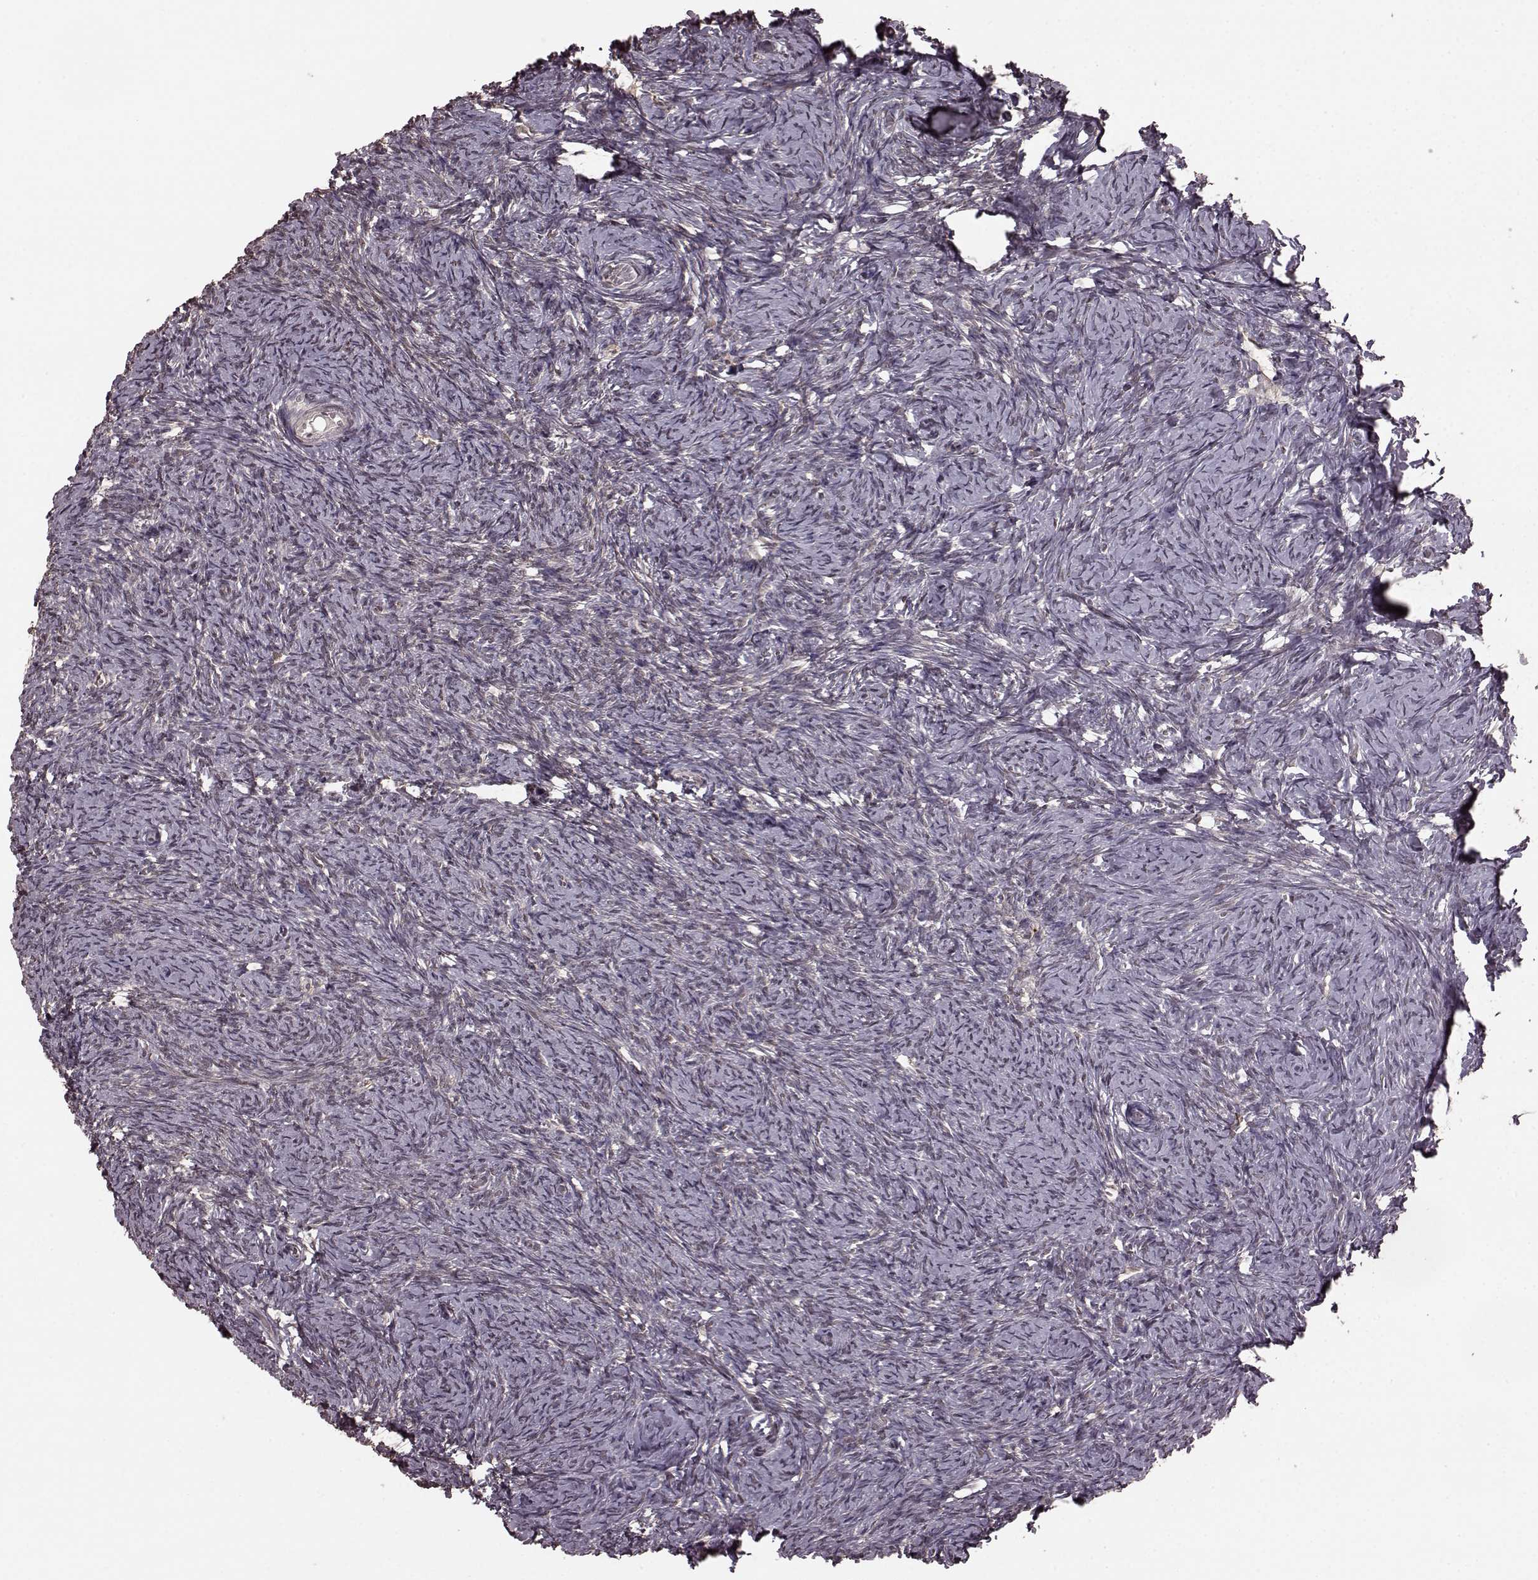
{"staining": {"intensity": "moderate", "quantity": "<25%", "location": "nuclear"}, "tissue": "ovary", "cell_type": "Ovarian stroma cells", "image_type": "normal", "snomed": [{"axis": "morphology", "description": "Normal tissue, NOS"}, {"axis": "topography", "description": "Ovary"}], "caption": "Approximately <25% of ovarian stroma cells in benign human ovary demonstrate moderate nuclear protein staining as visualized by brown immunohistochemical staining.", "gene": "GSS", "patient": {"sex": "female", "age": 39}}